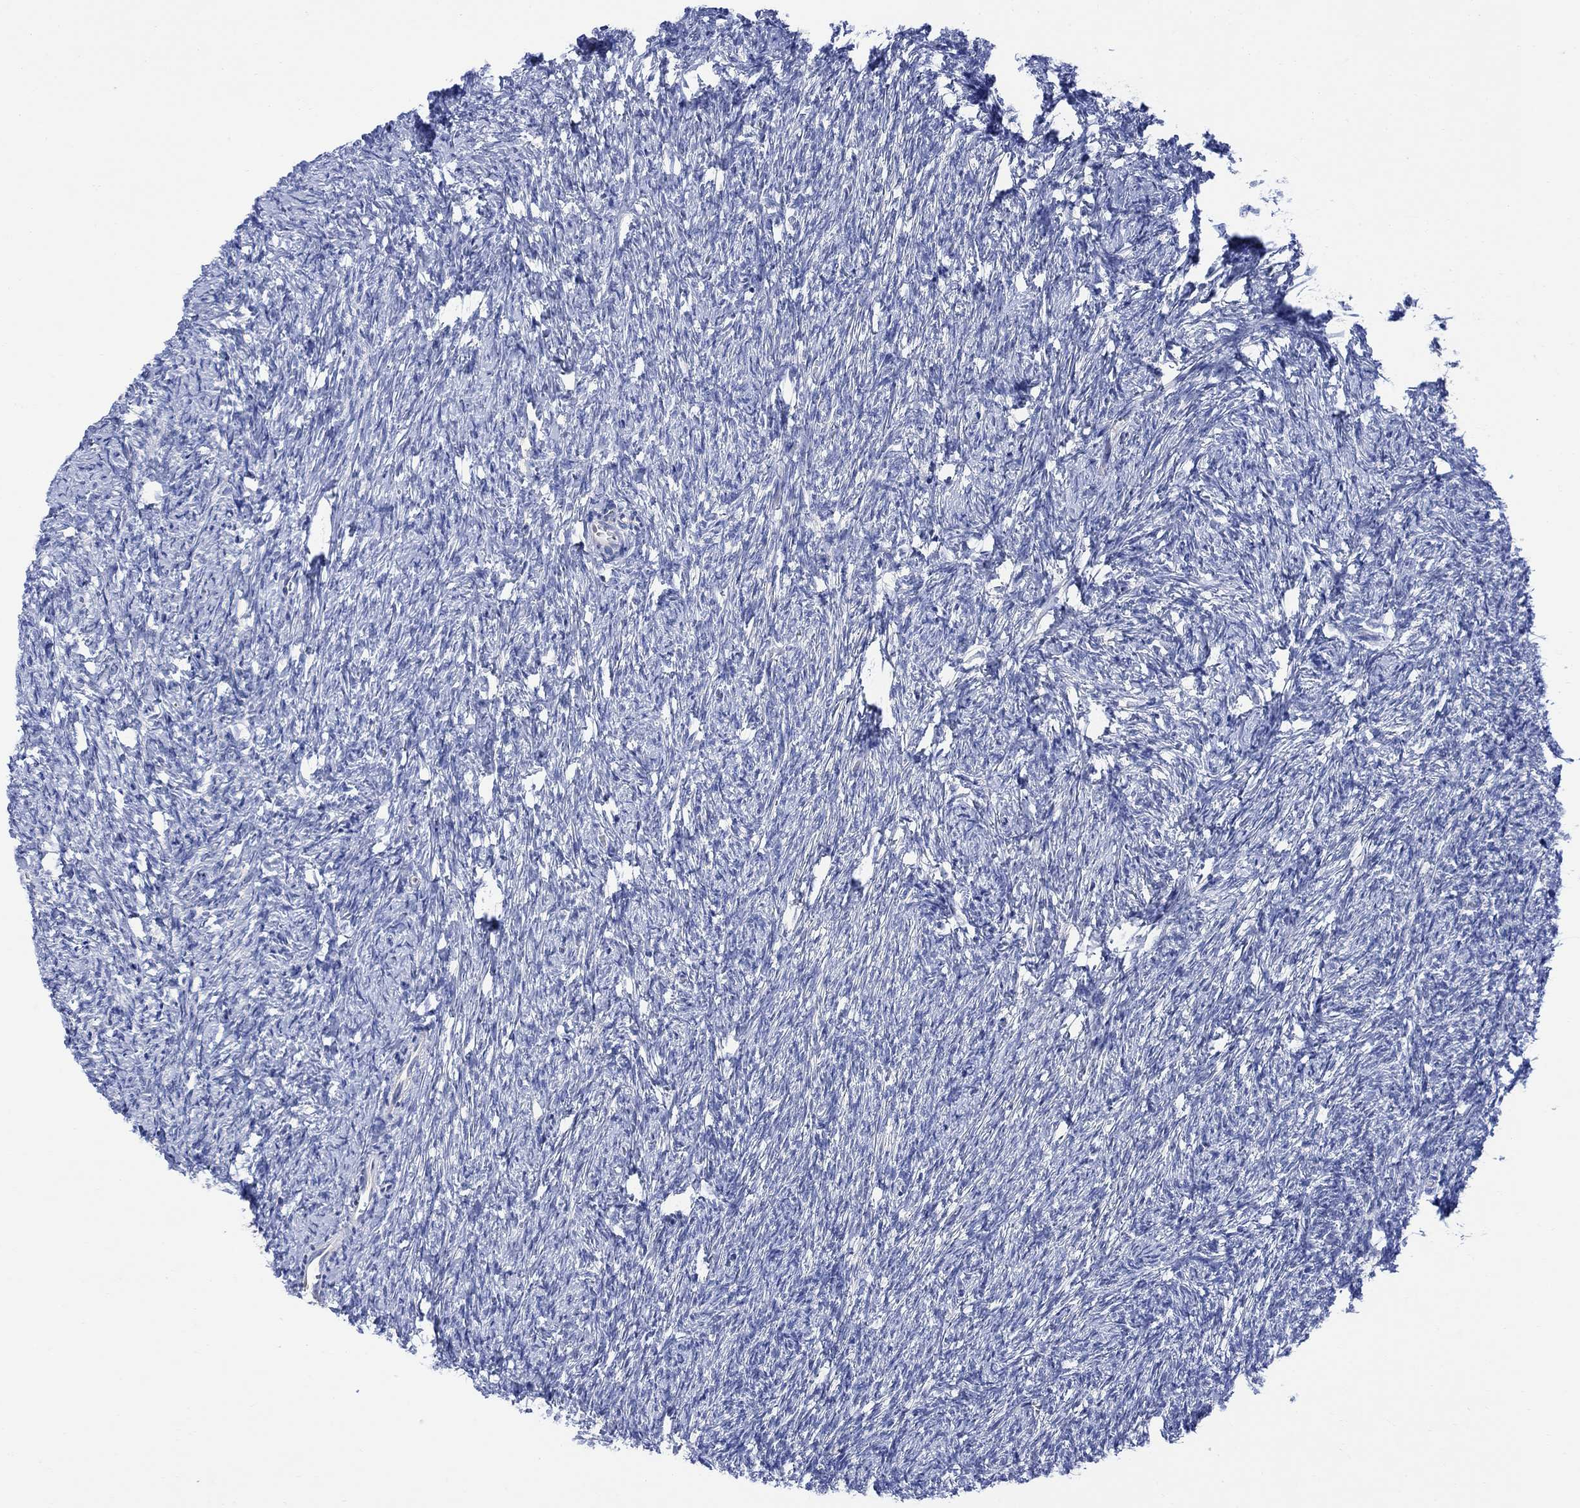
{"staining": {"intensity": "negative", "quantity": "none", "location": "none"}, "tissue": "ovary", "cell_type": "Ovarian stroma cells", "image_type": "normal", "snomed": [{"axis": "morphology", "description": "Normal tissue, NOS"}, {"axis": "topography", "description": "Ovary"}], "caption": "A high-resolution image shows IHC staining of benign ovary, which demonstrates no significant staining in ovarian stroma cells. (Immunohistochemistry, brightfield microscopy, high magnification).", "gene": "GBP5", "patient": {"sex": "female", "age": 39}}